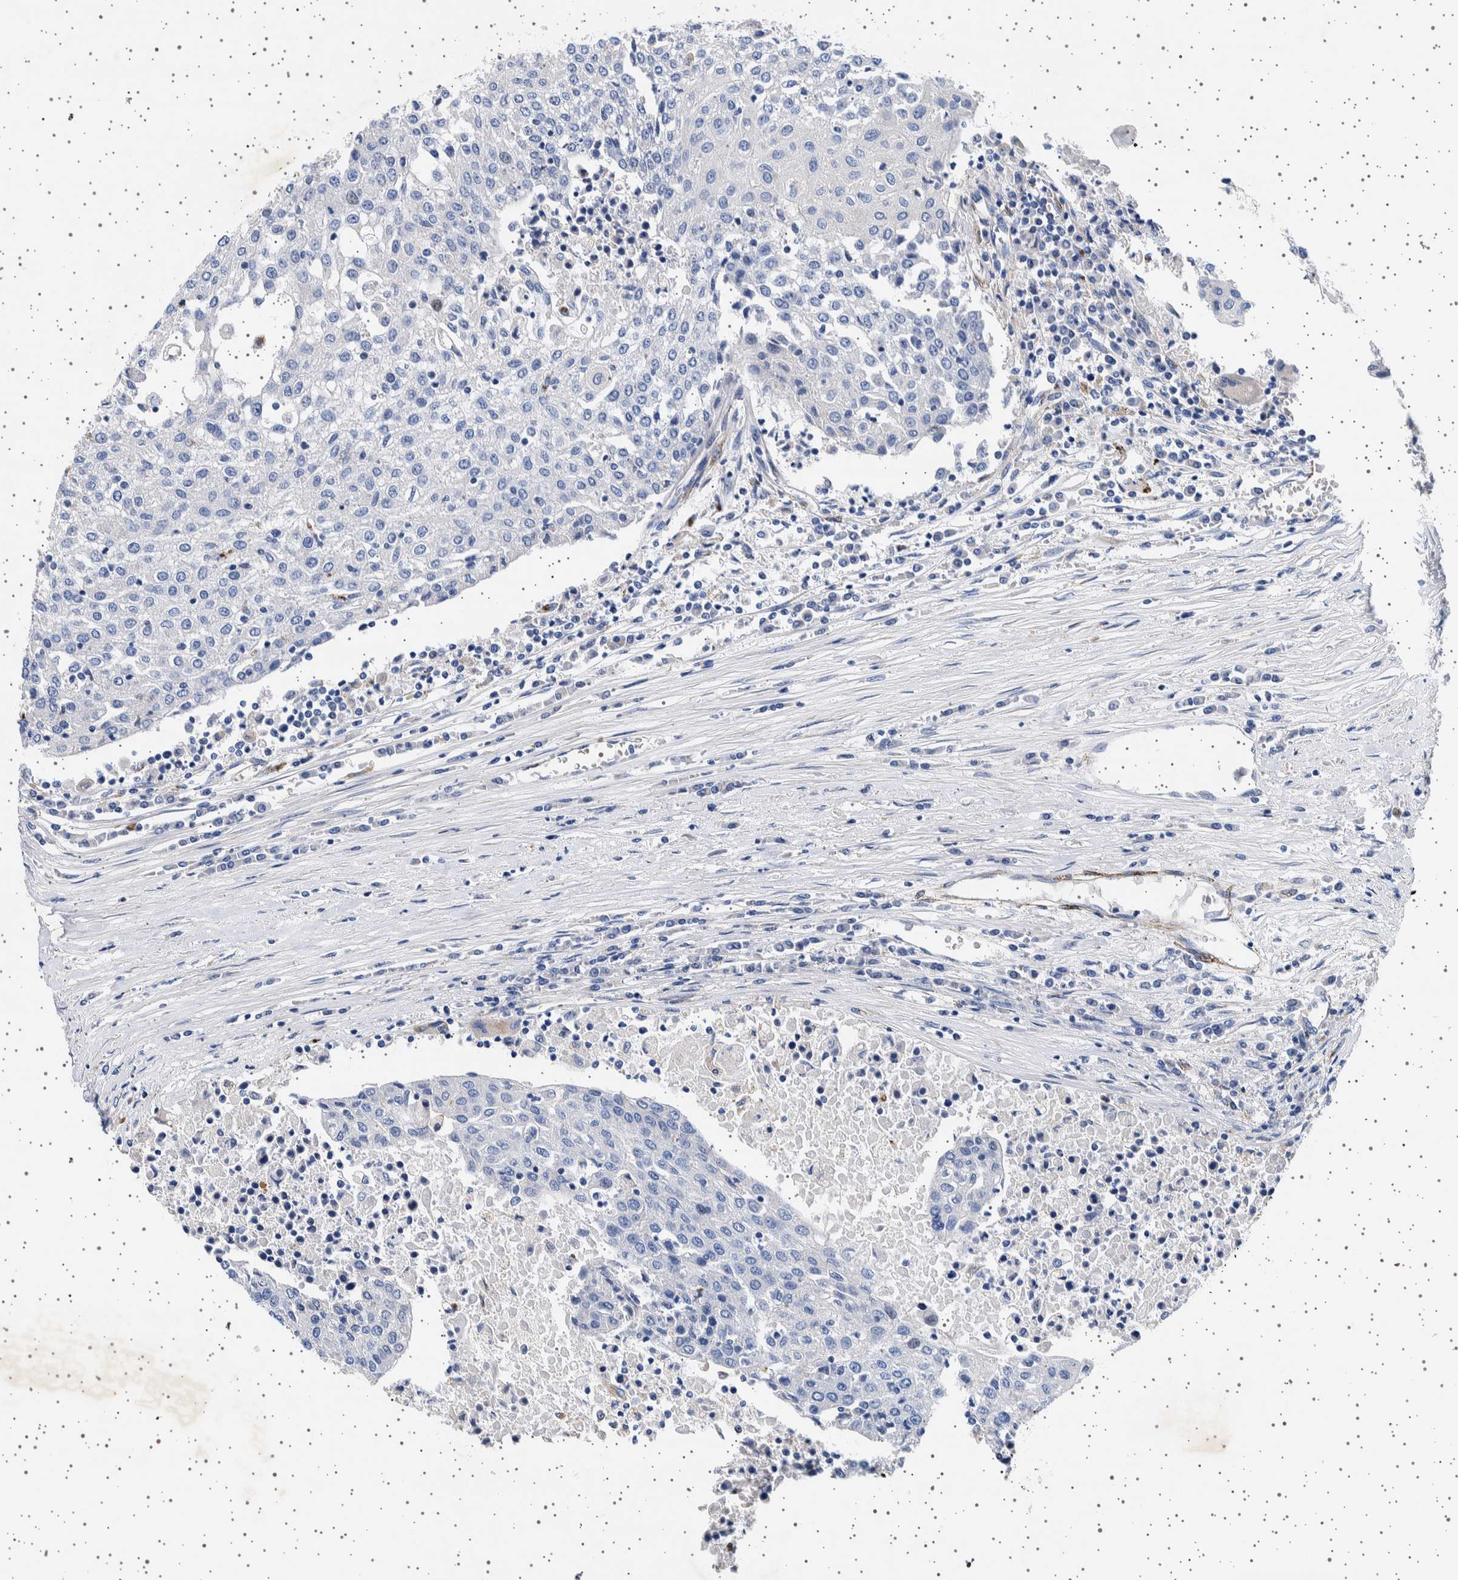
{"staining": {"intensity": "negative", "quantity": "none", "location": "none"}, "tissue": "urothelial cancer", "cell_type": "Tumor cells", "image_type": "cancer", "snomed": [{"axis": "morphology", "description": "Urothelial carcinoma, High grade"}, {"axis": "topography", "description": "Urinary bladder"}], "caption": "The photomicrograph shows no significant positivity in tumor cells of urothelial carcinoma (high-grade). (DAB (3,3'-diaminobenzidine) immunohistochemistry (IHC) with hematoxylin counter stain).", "gene": "SEPTIN4", "patient": {"sex": "female", "age": 85}}